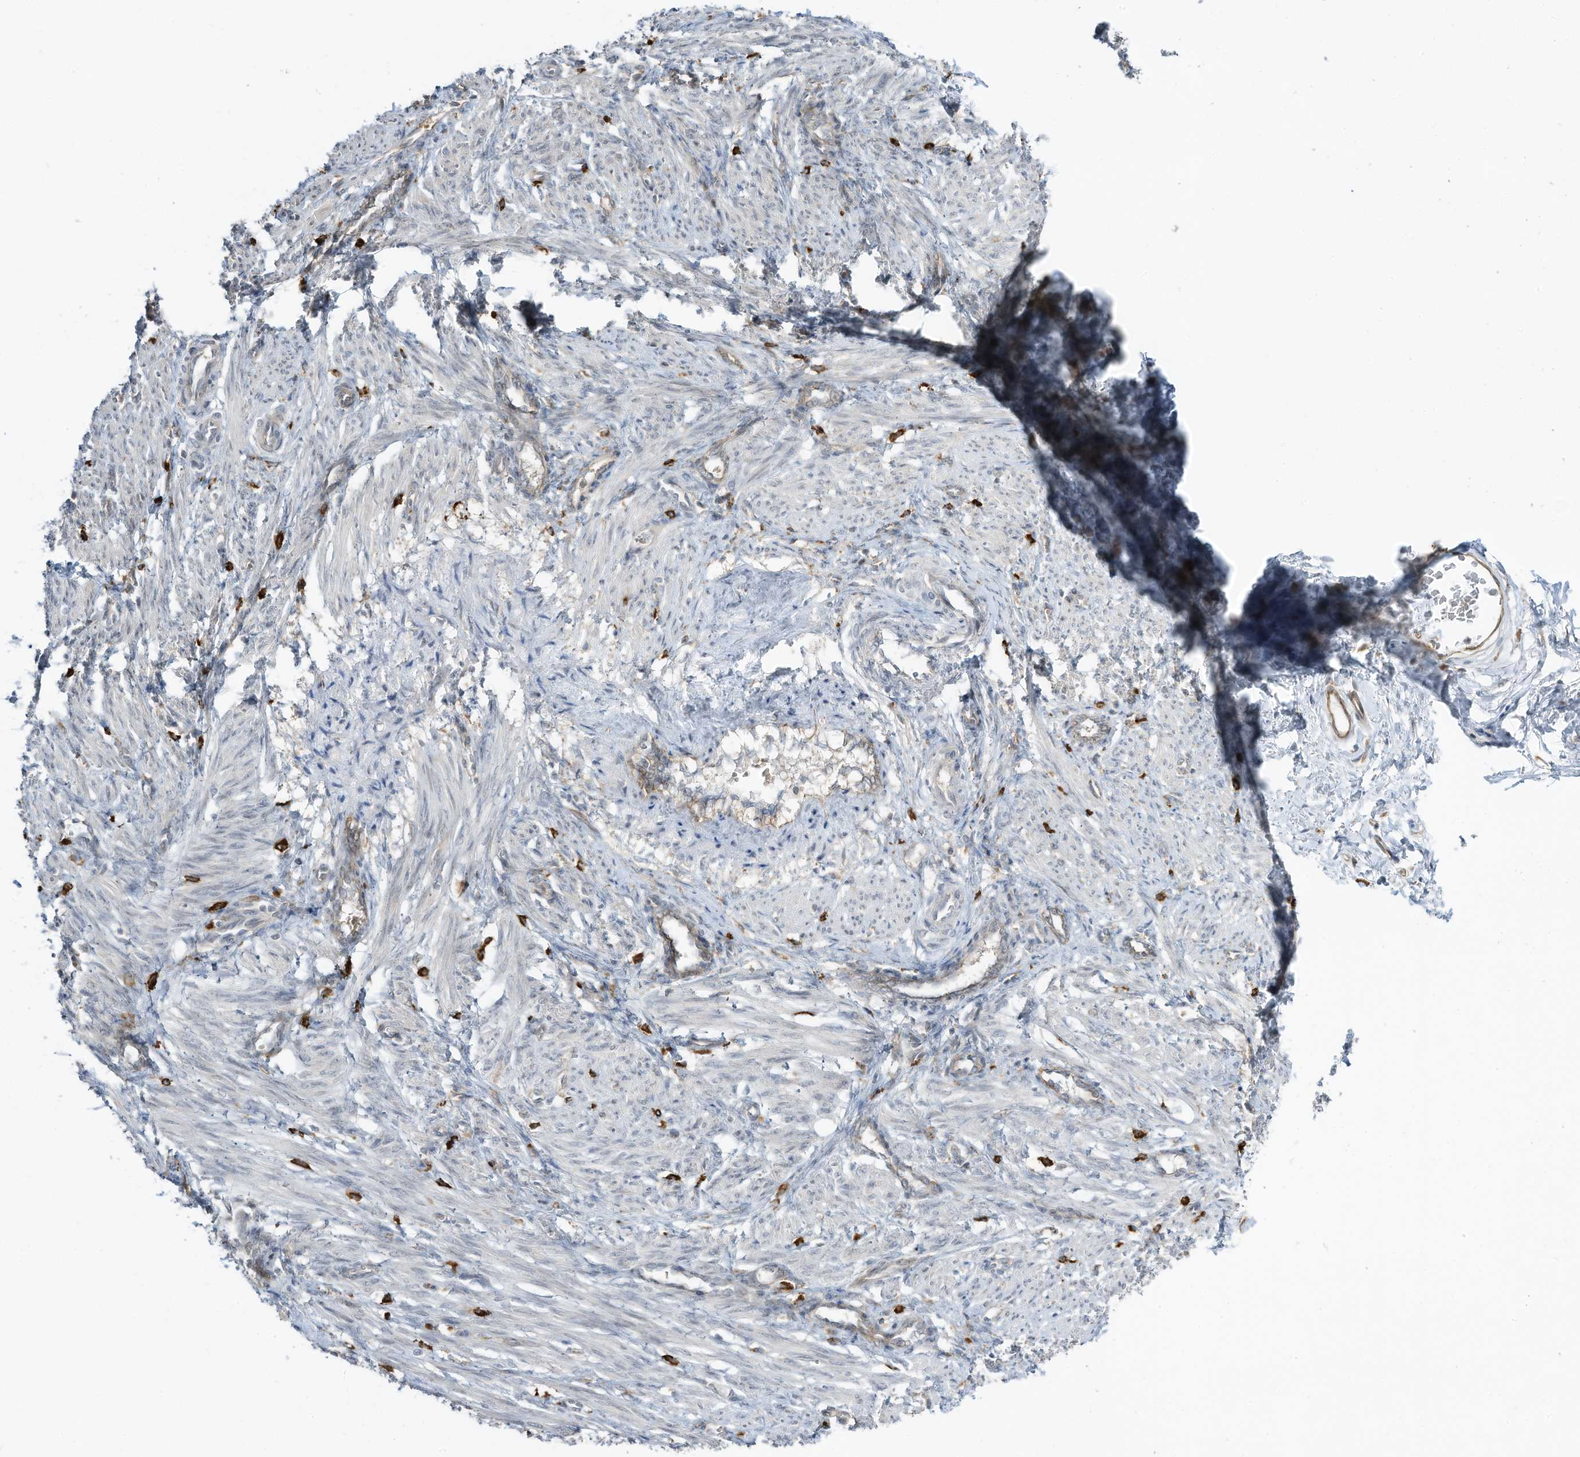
{"staining": {"intensity": "weak", "quantity": "25%-75%", "location": "cytoplasmic/membranous"}, "tissue": "smooth muscle", "cell_type": "Smooth muscle cells", "image_type": "normal", "snomed": [{"axis": "morphology", "description": "Normal tissue, NOS"}, {"axis": "topography", "description": "Endometrium"}], "caption": "Smooth muscle stained with DAB (3,3'-diaminobenzidine) immunohistochemistry (IHC) exhibits low levels of weak cytoplasmic/membranous positivity in approximately 25%-75% of smooth muscle cells.", "gene": "DZIP3", "patient": {"sex": "female", "age": 33}}